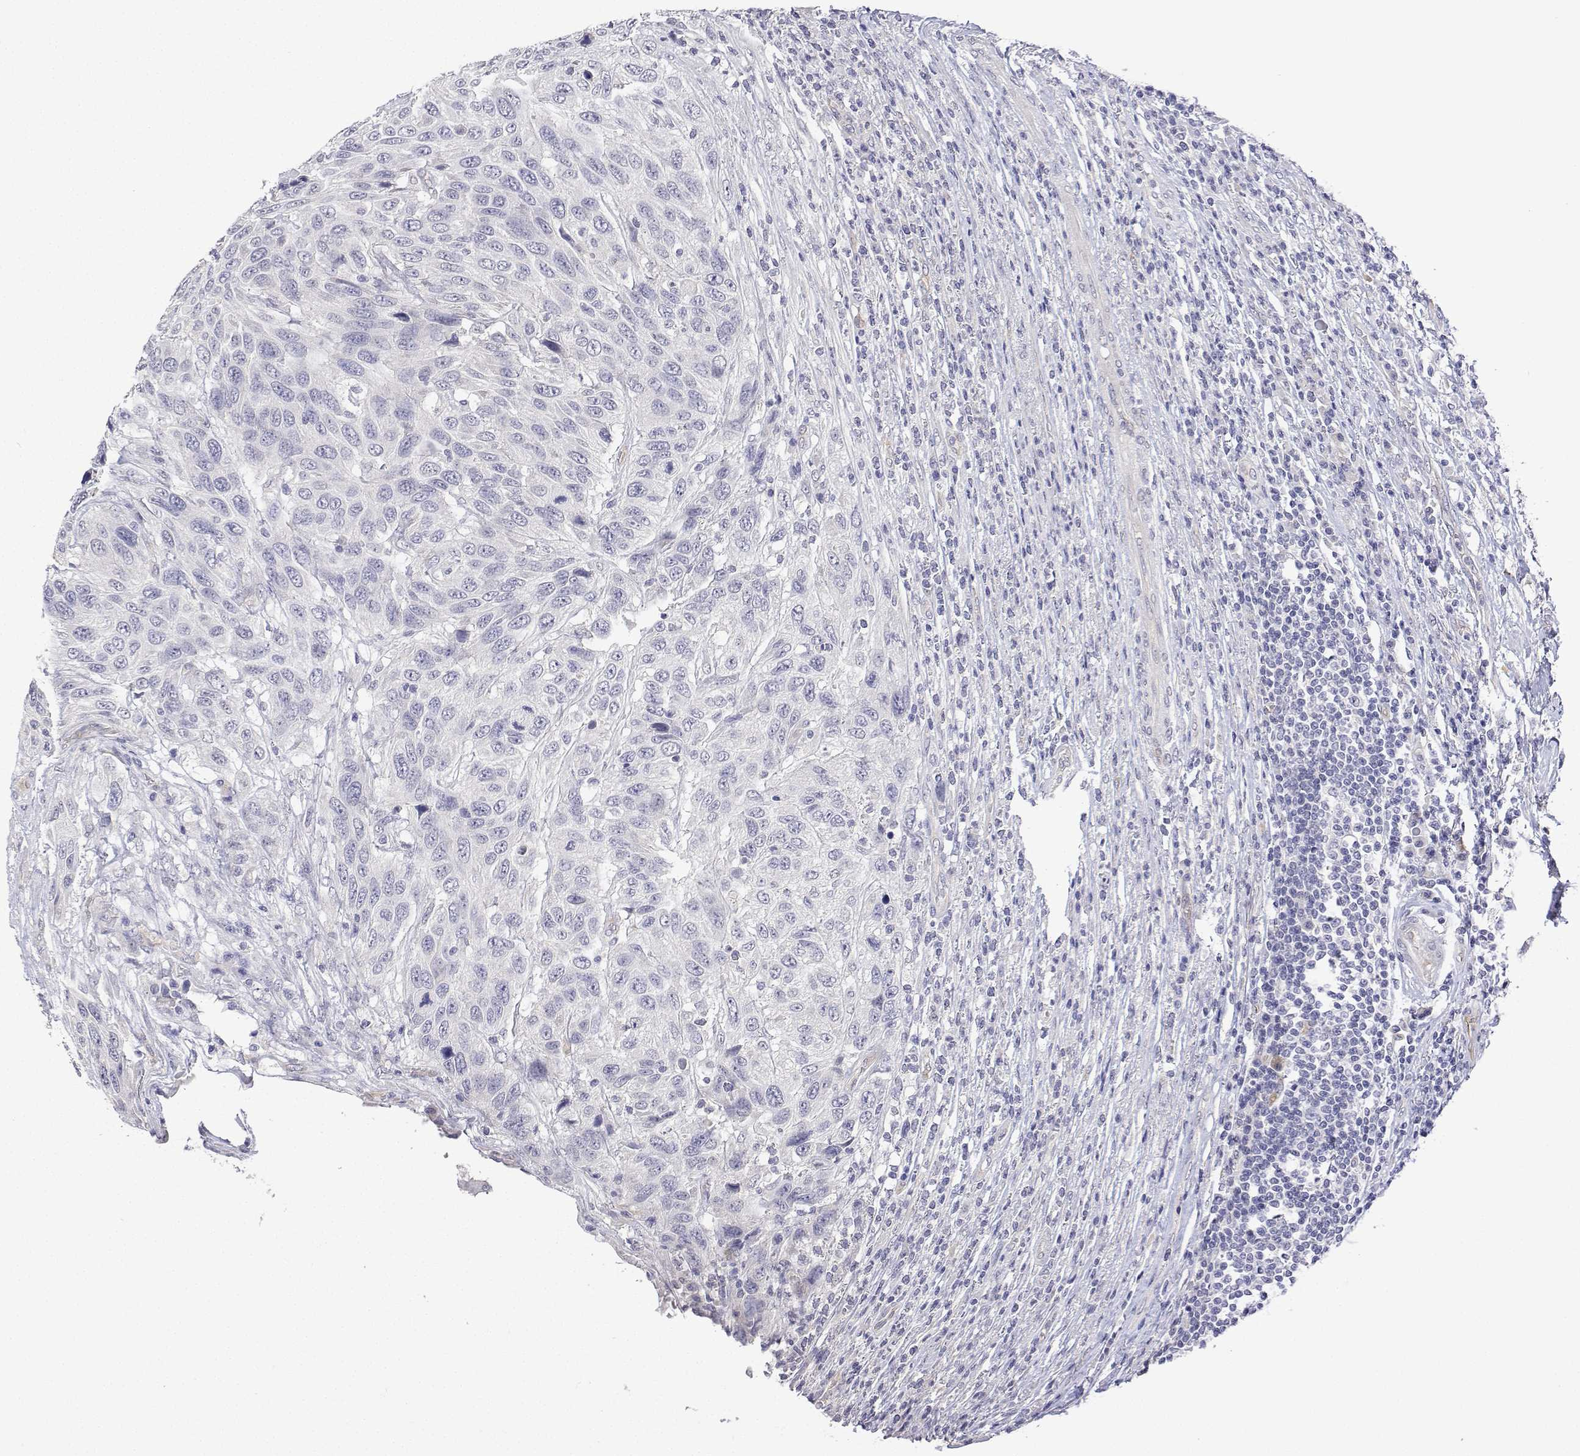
{"staining": {"intensity": "negative", "quantity": "none", "location": "none"}, "tissue": "urothelial cancer", "cell_type": "Tumor cells", "image_type": "cancer", "snomed": [{"axis": "morphology", "description": "Urothelial carcinoma, High grade"}, {"axis": "topography", "description": "Urinary bladder"}], "caption": "Photomicrograph shows no significant protein positivity in tumor cells of urothelial cancer.", "gene": "PLCB1", "patient": {"sex": "female", "age": 70}}